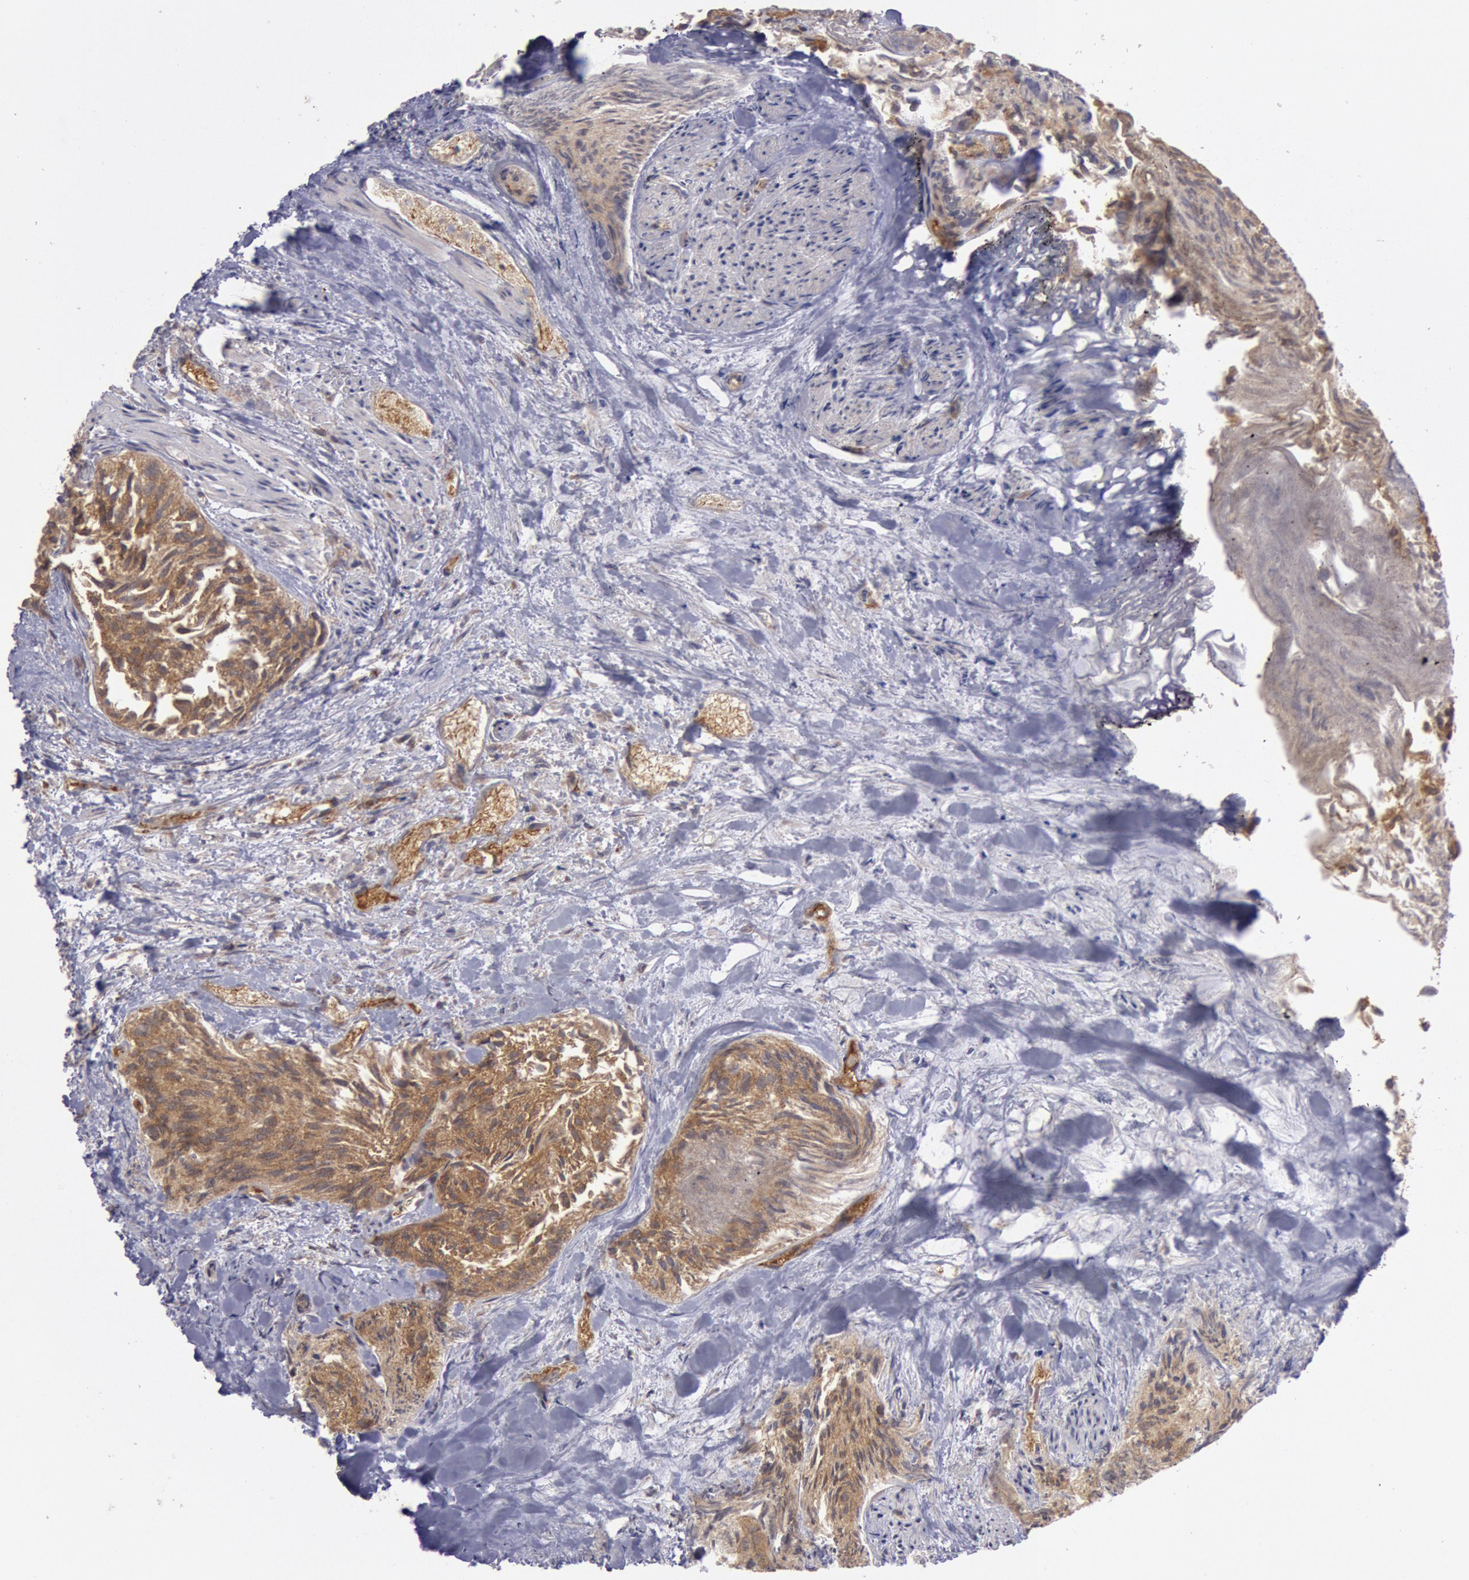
{"staining": {"intensity": "moderate", "quantity": ">75%", "location": "cytoplasmic/membranous"}, "tissue": "urothelial cancer", "cell_type": "Tumor cells", "image_type": "cancer", "snomed": [{"axis": "morphology", "description": "Urothelial carcinoma, High grade"}, {"axis": "topography", "description": "Urinary bladder"}], "caption": "Immunohistochemistry (IHC) (DAB (3,3'-diaminobenzidine)) staining of human urothelial carcinoma (high-grade) shows moderate cytoplasmic/membranous protein expression in about >75% of tumor cells.", "gene": "USP14", "patient": {"sex": "female", "age": 78}}